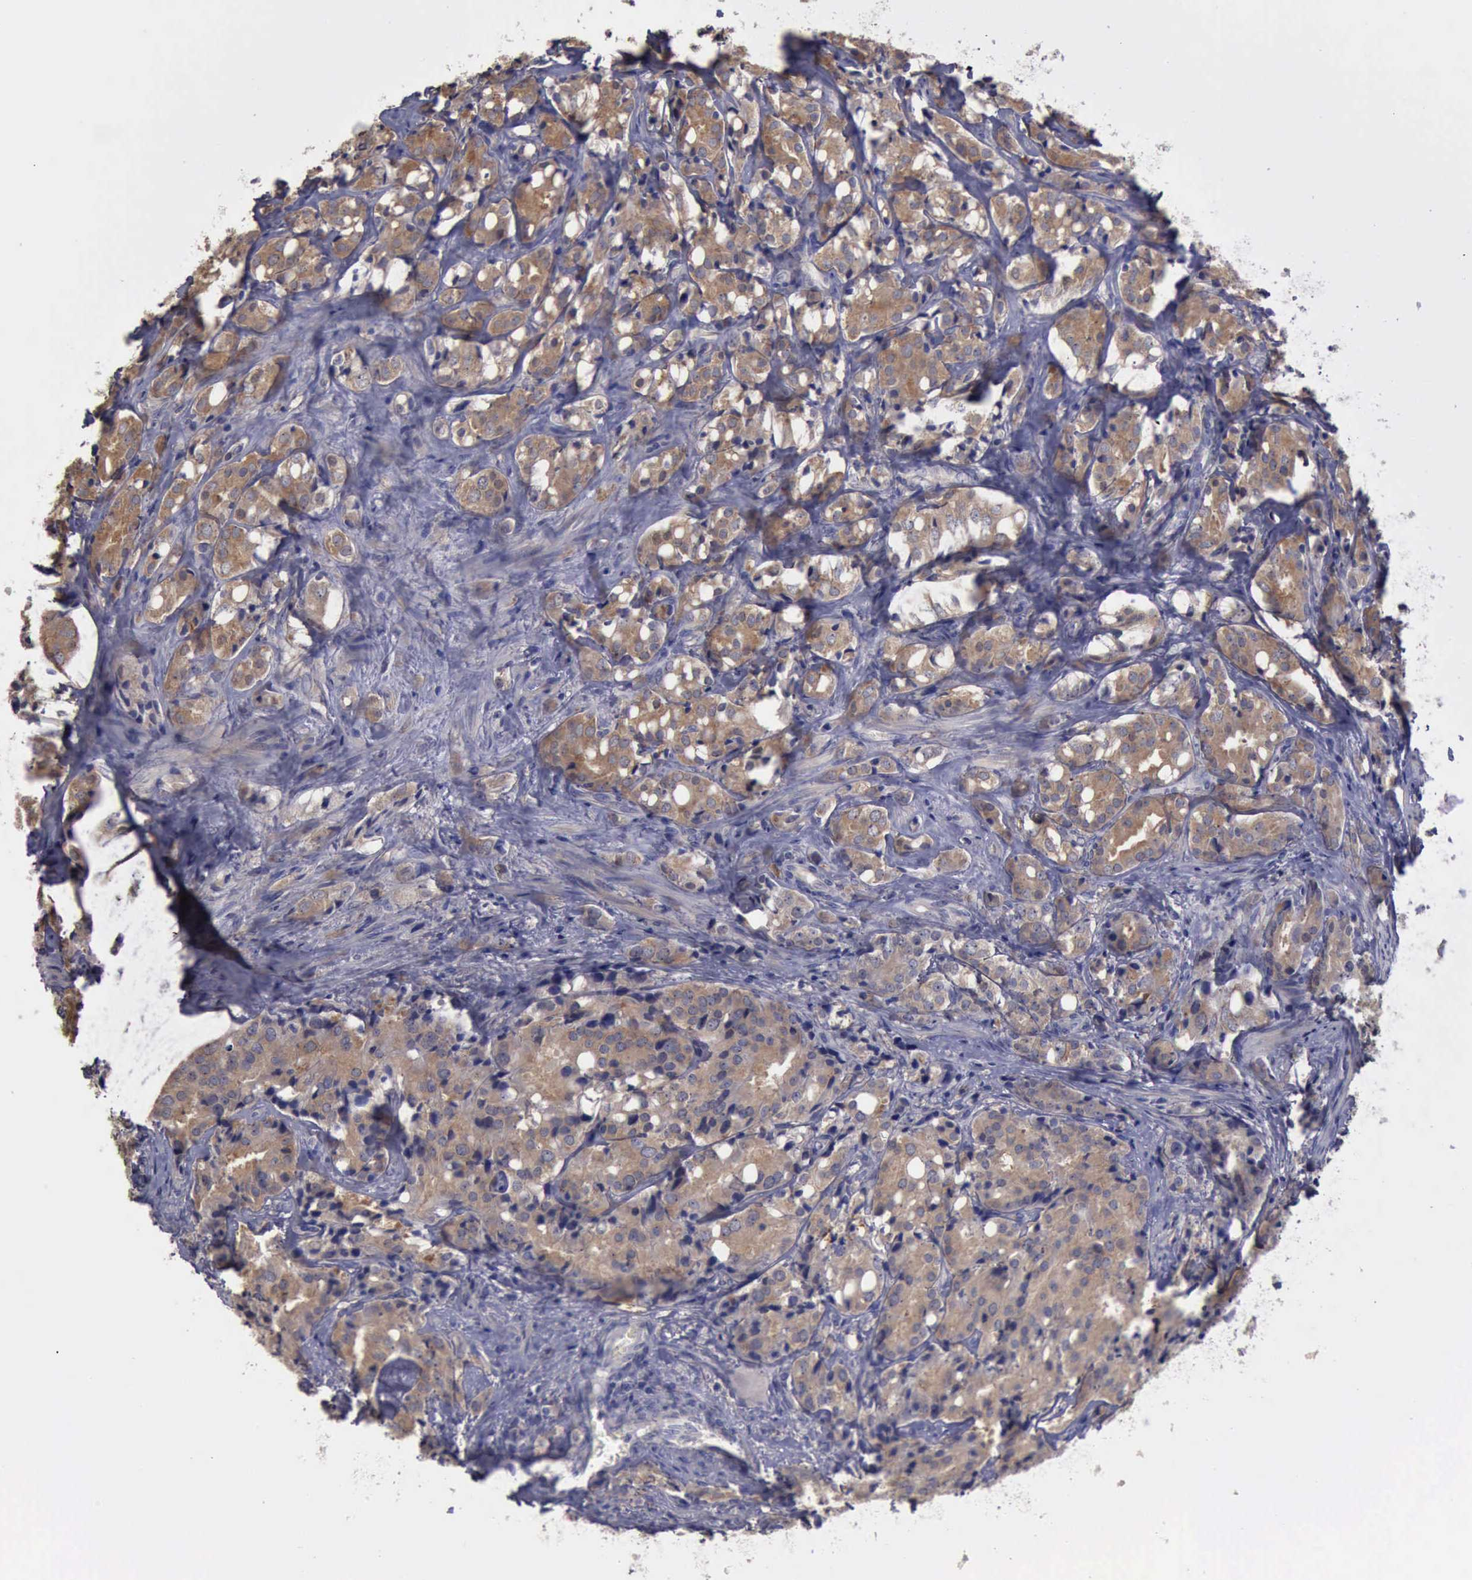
{"staining": {"intensity": "weak", "quantity": "25%-75%", "location": "cytoplasmic/membranous"}, "tissue": "prostate cancer", "cell_type": "Tumor cells", "image_type": "cancer", "snomed": [{"axis": "morphology", "description": "Adenocarcinoma, High grade"}, {"axis": "topography", "description": "Prostate"}], "caption": "Tumor cells exhibit weak cytoplasmic/membranous expression in about 25%-75% of cells in prostate adenocarcinoma (high-grade). (DAB IHC, brown staining for protein, blue staining for nuclei).", "gene": "PHKA1", "patient": {"sex": "male", "age": 68}}